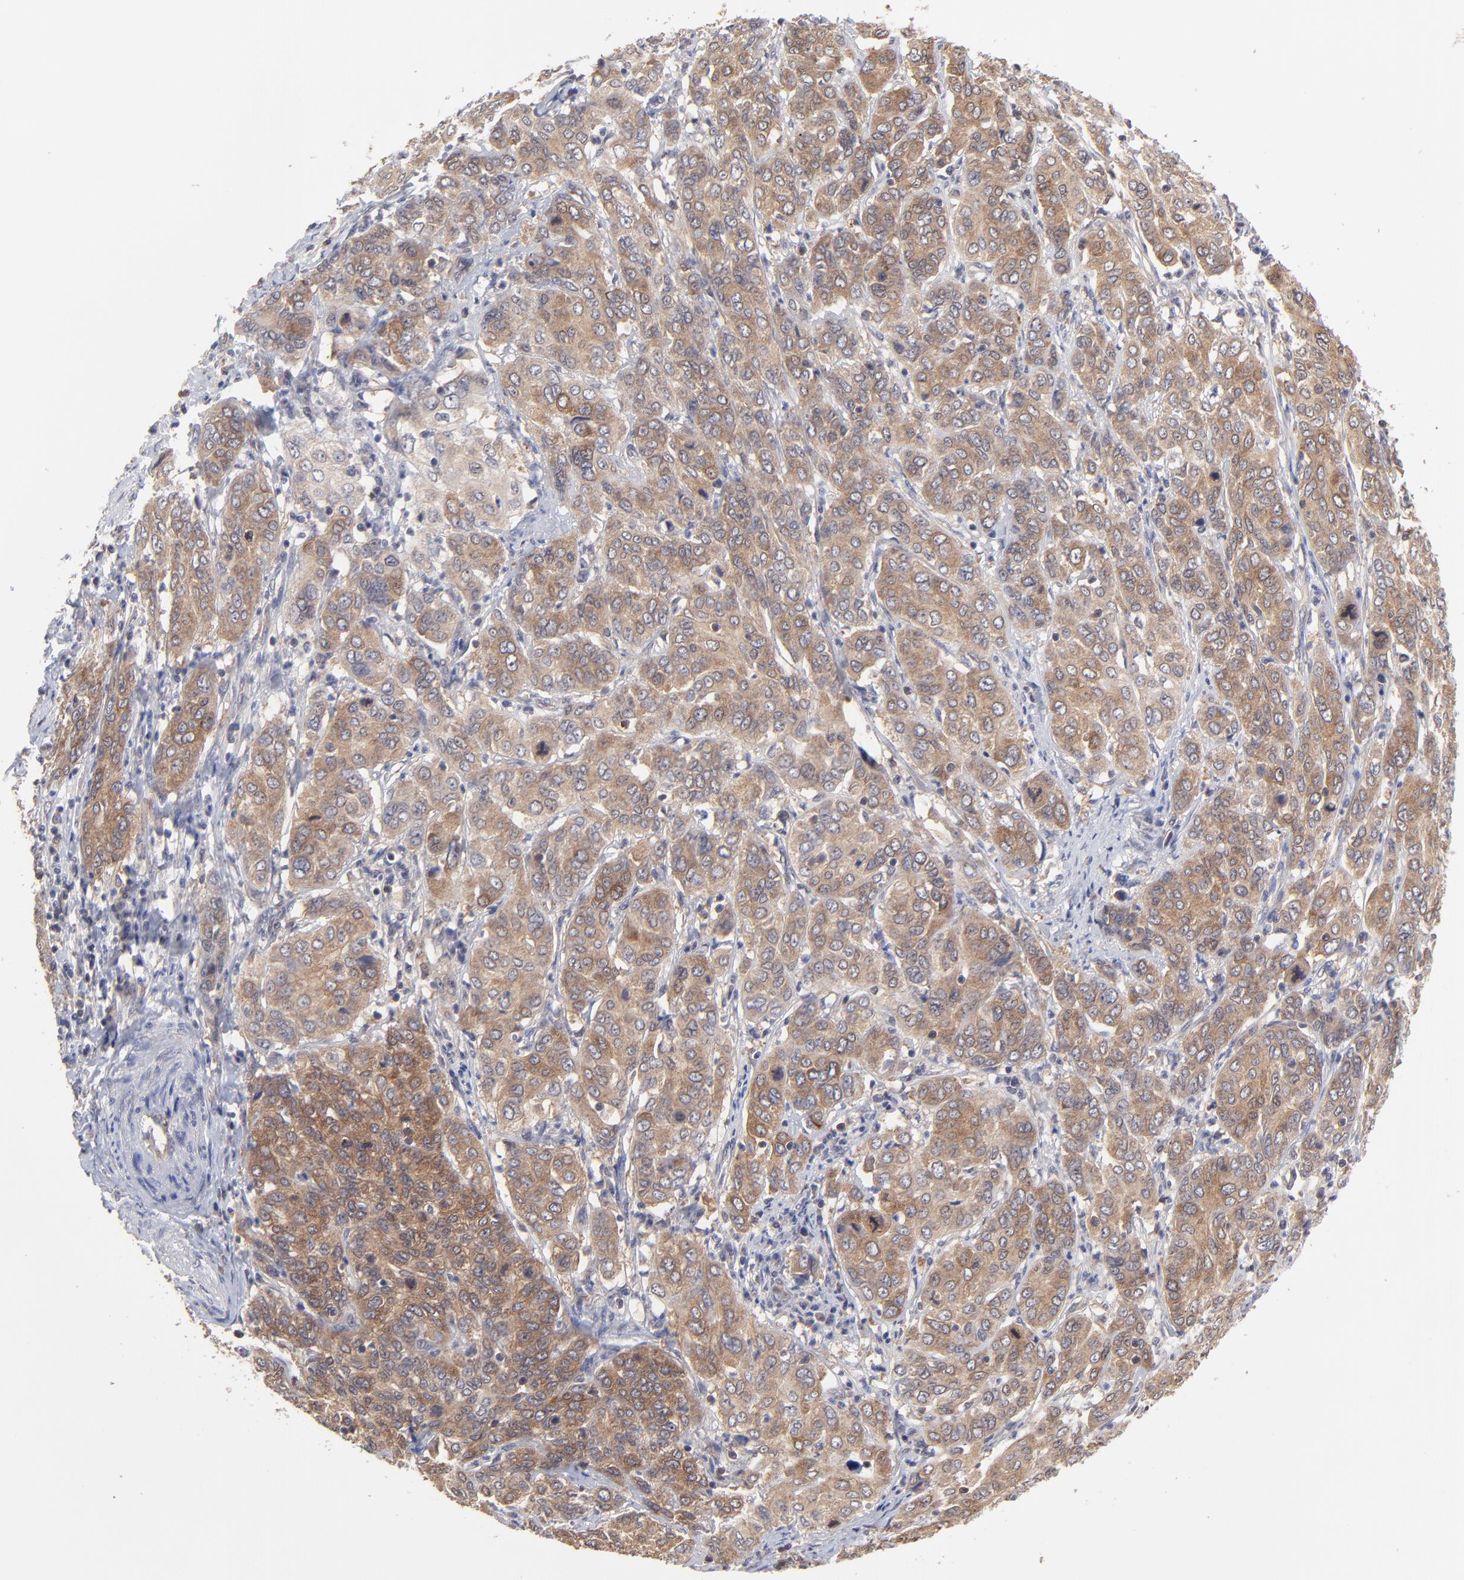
{"staining": {"intensity": "moderate", "quantity": ">75%", "location": "cytoplasmic/membranous"}, "tissue": "cervical cancer", "cell_type": "Tumor cells", "image_type": "cancer", "snomed": [{"axis": "morphology", "description": "Squamous cell carcinoma, NOS"}, {"axis": "topography", "description": "Cervix"}], "caption": "Cervical cancer (squamous cell carcinoma) was stained to show a protein in brown. There is medium levels of moderate cytoplasmic/membranous expression in about >75% of tumor cells.", "gene": "GART", "patient": {"sex": "female", "age": 38}}